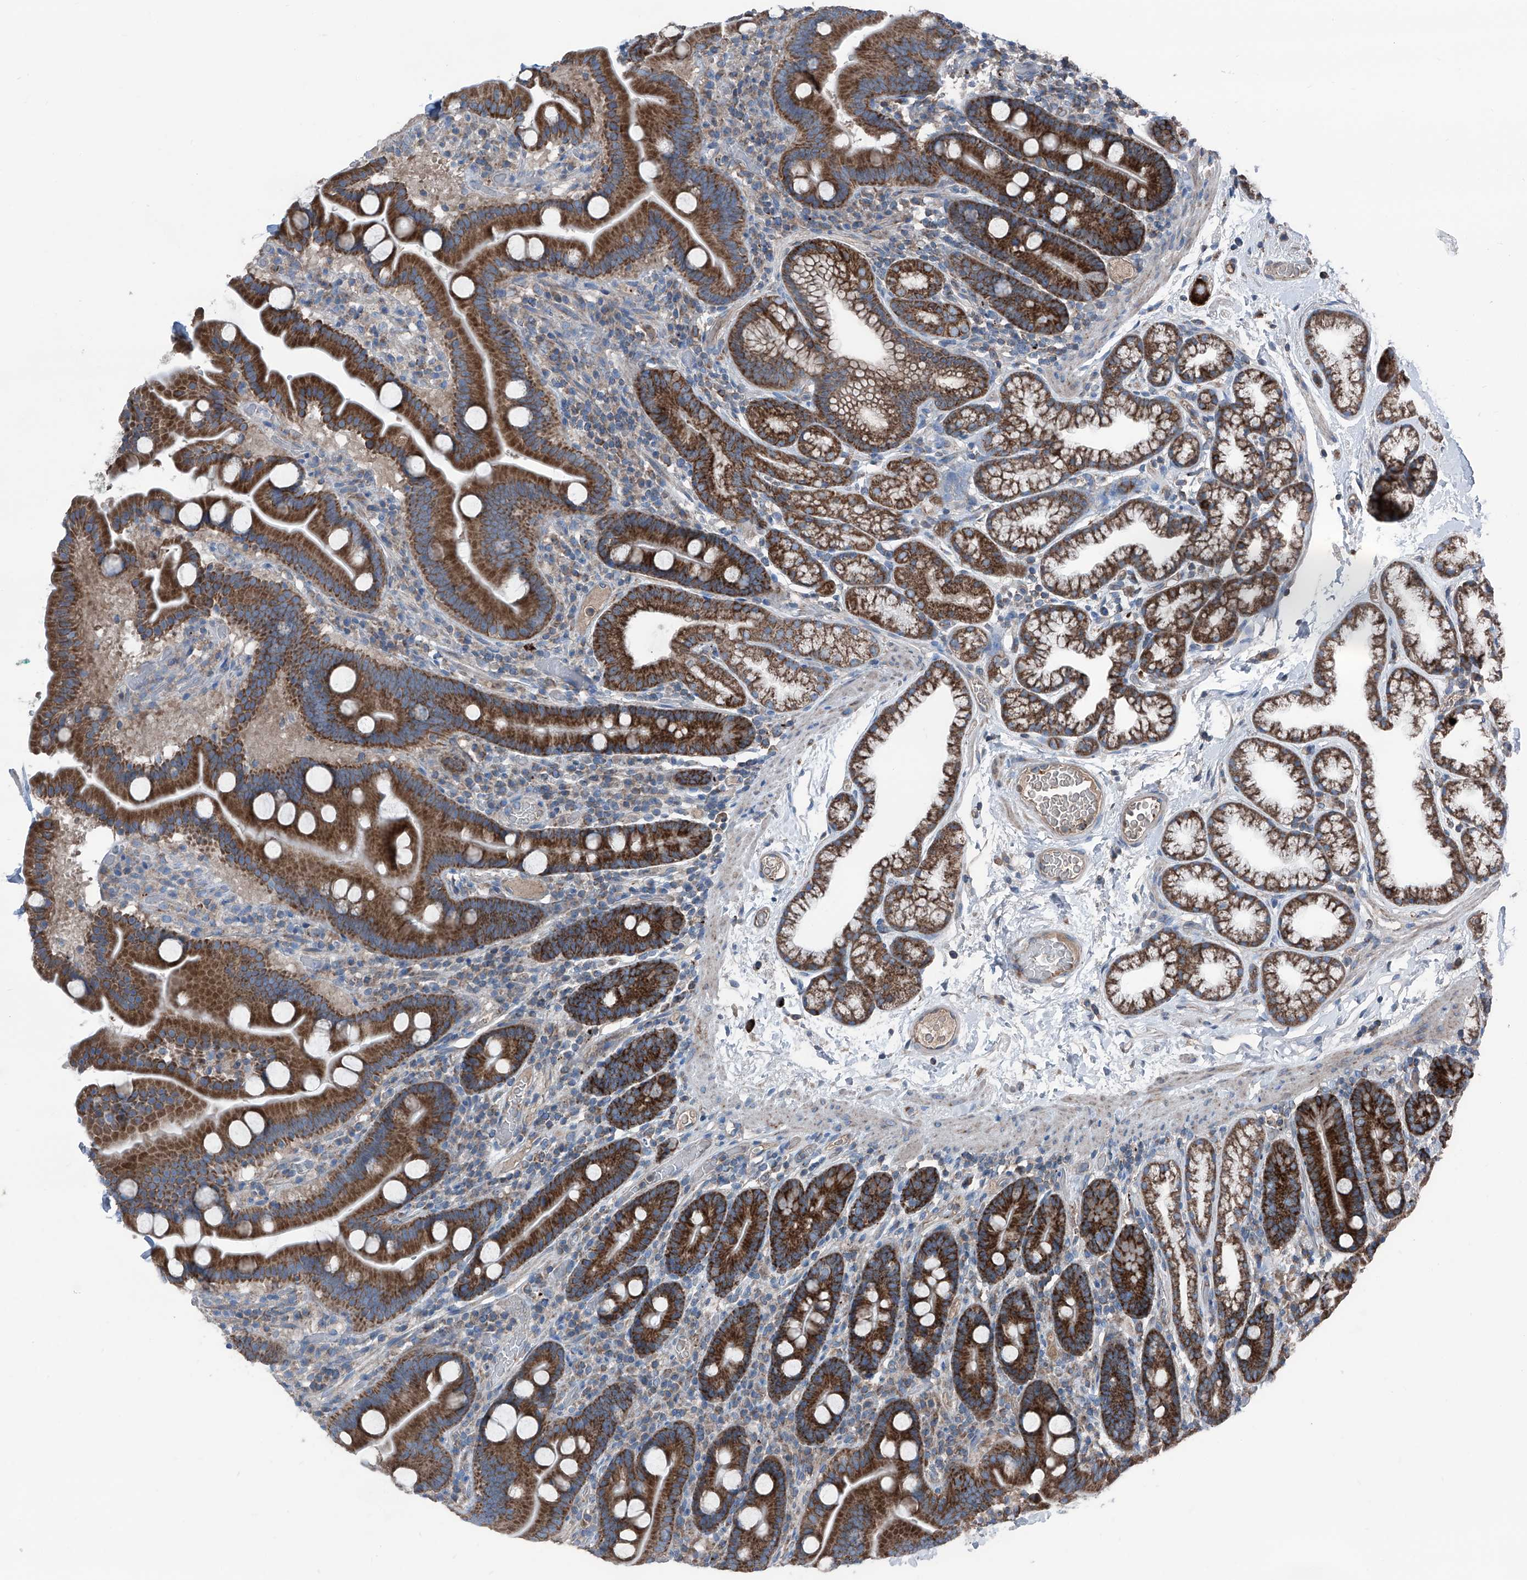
{"staining": {"intensity": "strong", "quantity": ">75%", "location": "cytoplasmic/membranous"}, "tissue": "duodenum", "cell_type": "Glandular cells", "image_type": "normal", "snomed": [{"axis": "morphology", "description": "Normal tissue, NOS"}, {"axis": "topography", "description": "Duodenum"}], "caption": "Immunohistochemistry of unremarkable human duodenum displays high levels of strong cytoplasmic/membranous positivity in about >75% of glandular cells. (Brightfield microscopy of DAB IHC at high magnification).", "gene": "GPAT3", "patient": {"sex": "male", "age": 55}}